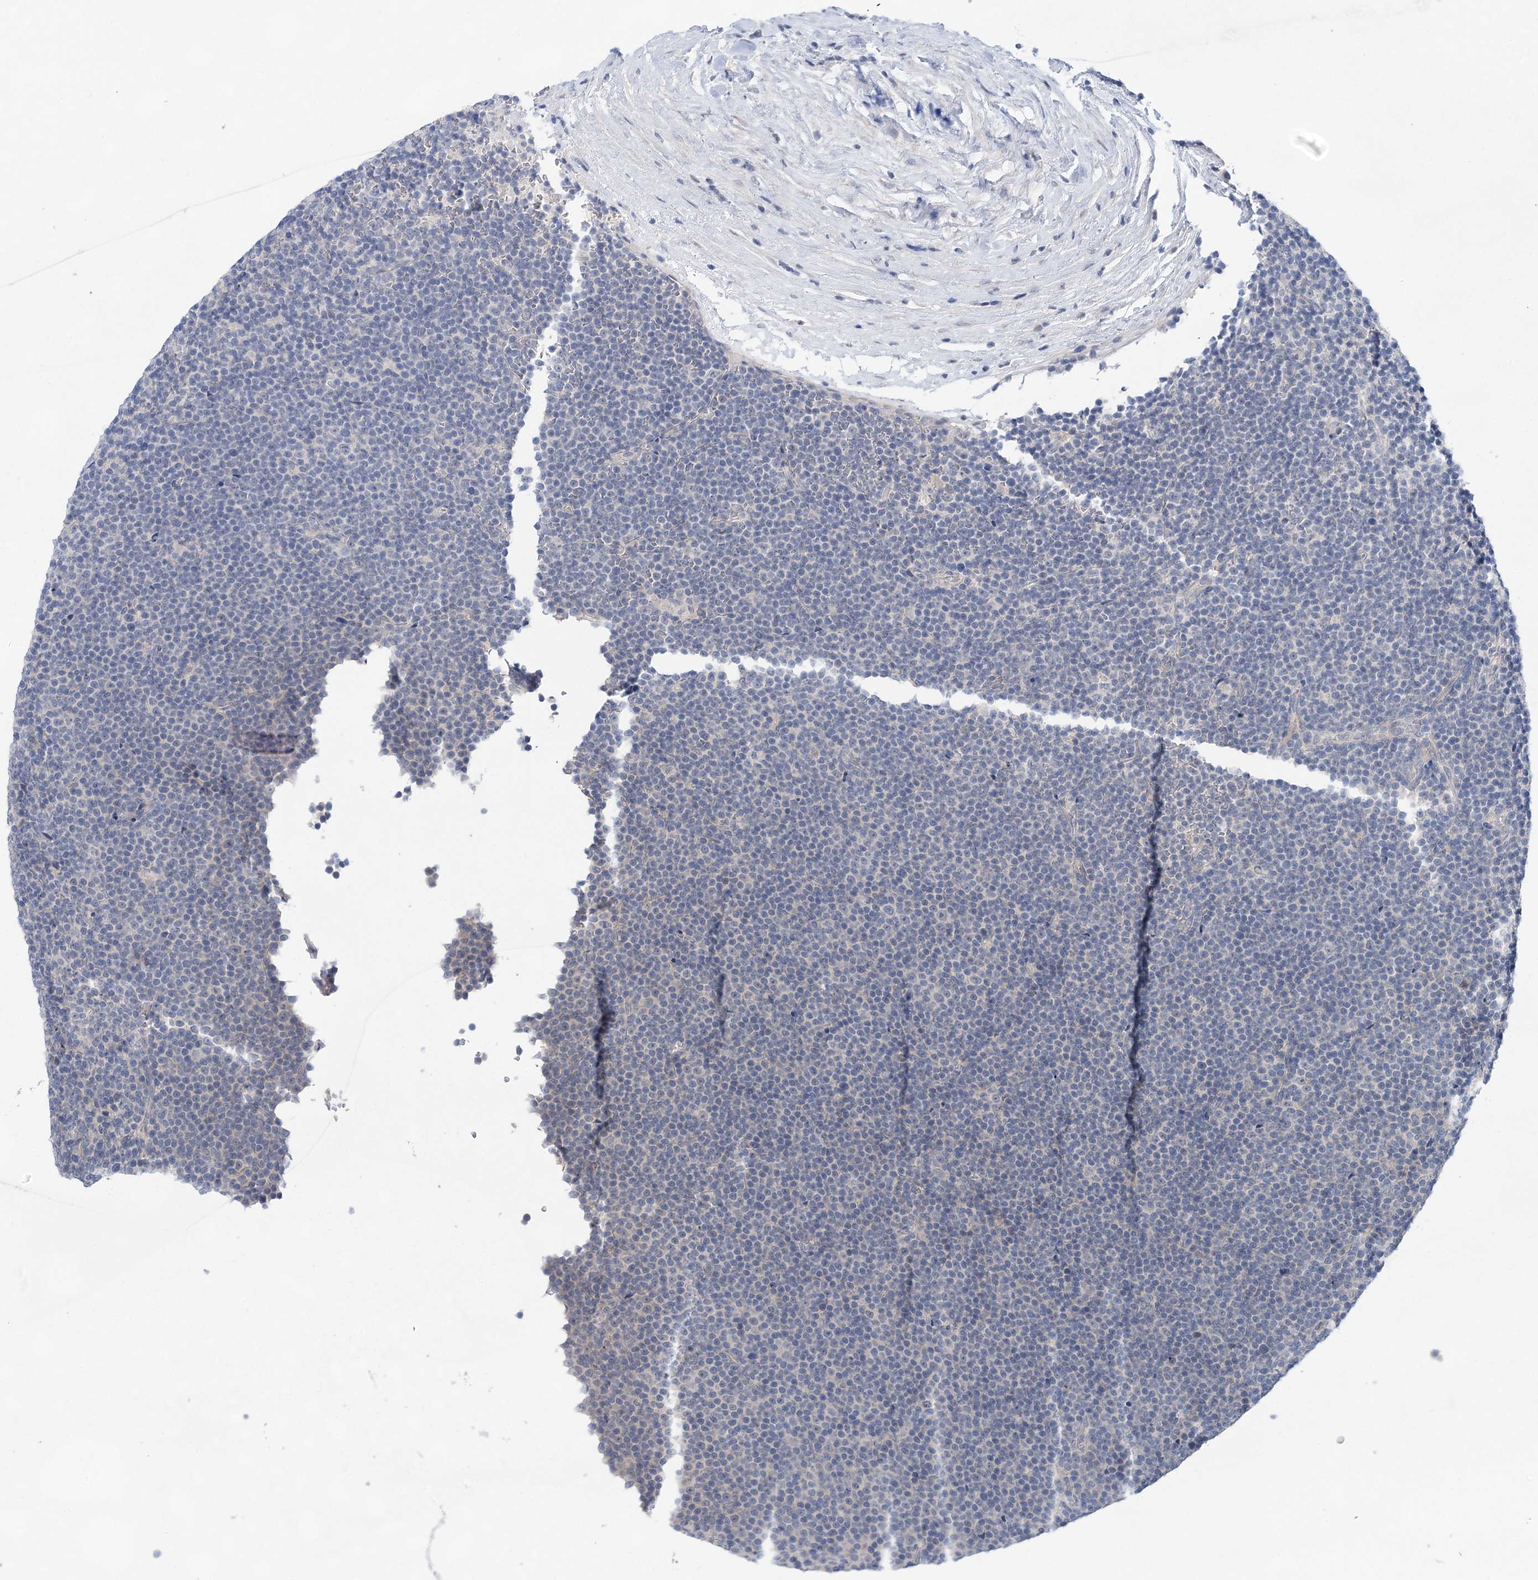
{"staining": {"intensity": "negative", "quantity": "none", "location": "none"}, "tissue": "lymphoma", "cell_type": "Tumor cells", "image_type": "cancer", "snomed": [{"axis": "morphology", "description": "Malignant lymphoma, non-Hodgkin's type, Low grade"}, {"axis": "topography", "description": "Lymph node"}], "caption": "IHC histopathology image of neoplastic tissue: human low-grade malignant lymphoma, non-Hodgkin's type stained with DAB exhibits no significant protein positivity in tumor cells.", "gene": "LALBA", "patient": {"sex": "female", "age": 67}}